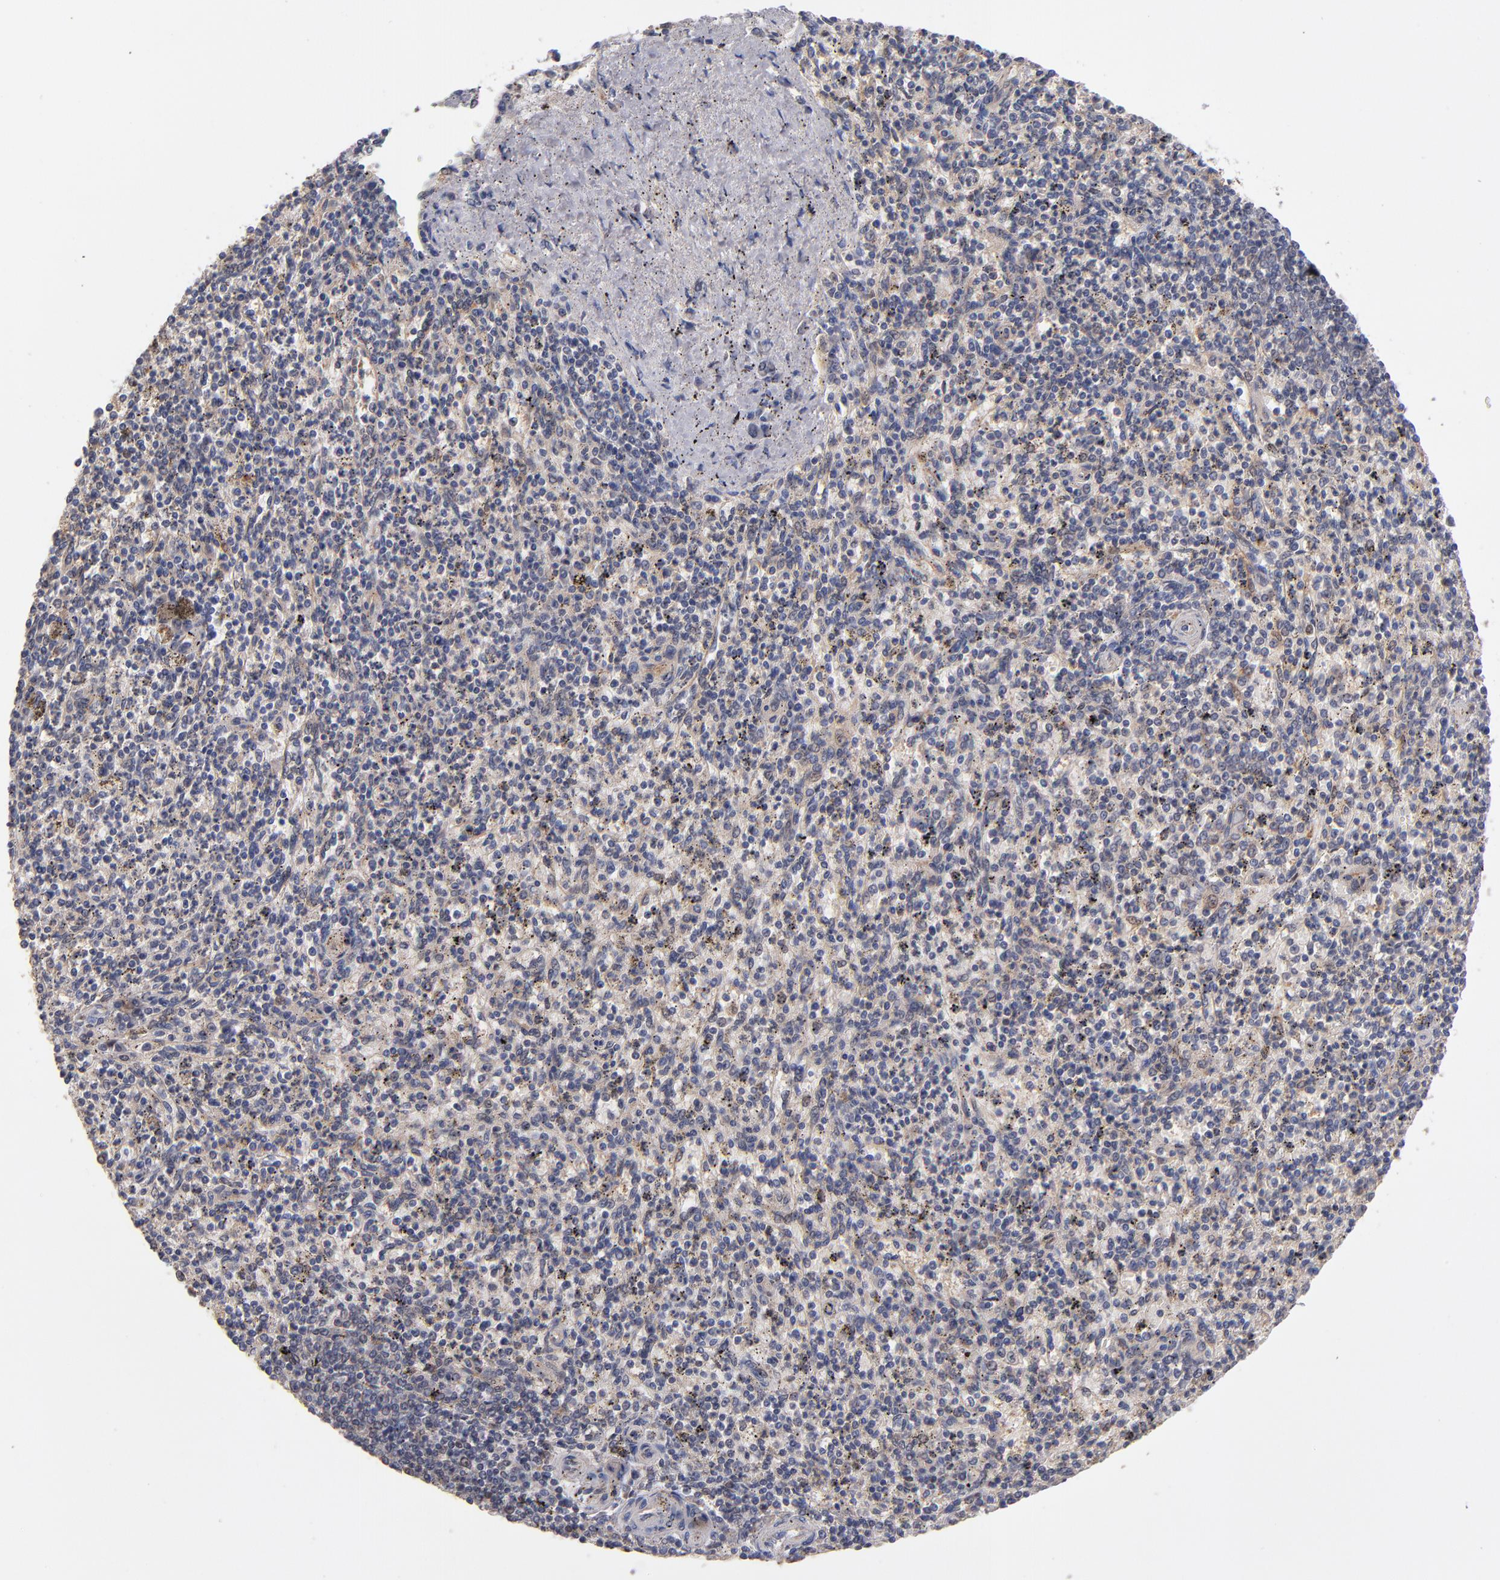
{"staining": {"intensity": "negative", "quantity": "none", "location": "none"}, "tissue": "spleen", "cell_type": "Cells in red pulp", "image_type": "normal", "snomed": [{"axis": "morphology", "description": "Normal tissue, NOS"}, {"axis": "topography", "description": "Spleen"}], "caption": "A histopathology image of human spleen is negative for staining in cells in red pulp. (Immunohistochemistry (ihc), brightfield microscopy, high magnification).", "gene": "GMFB", "patient": {"sex": "male", "age": 72}}